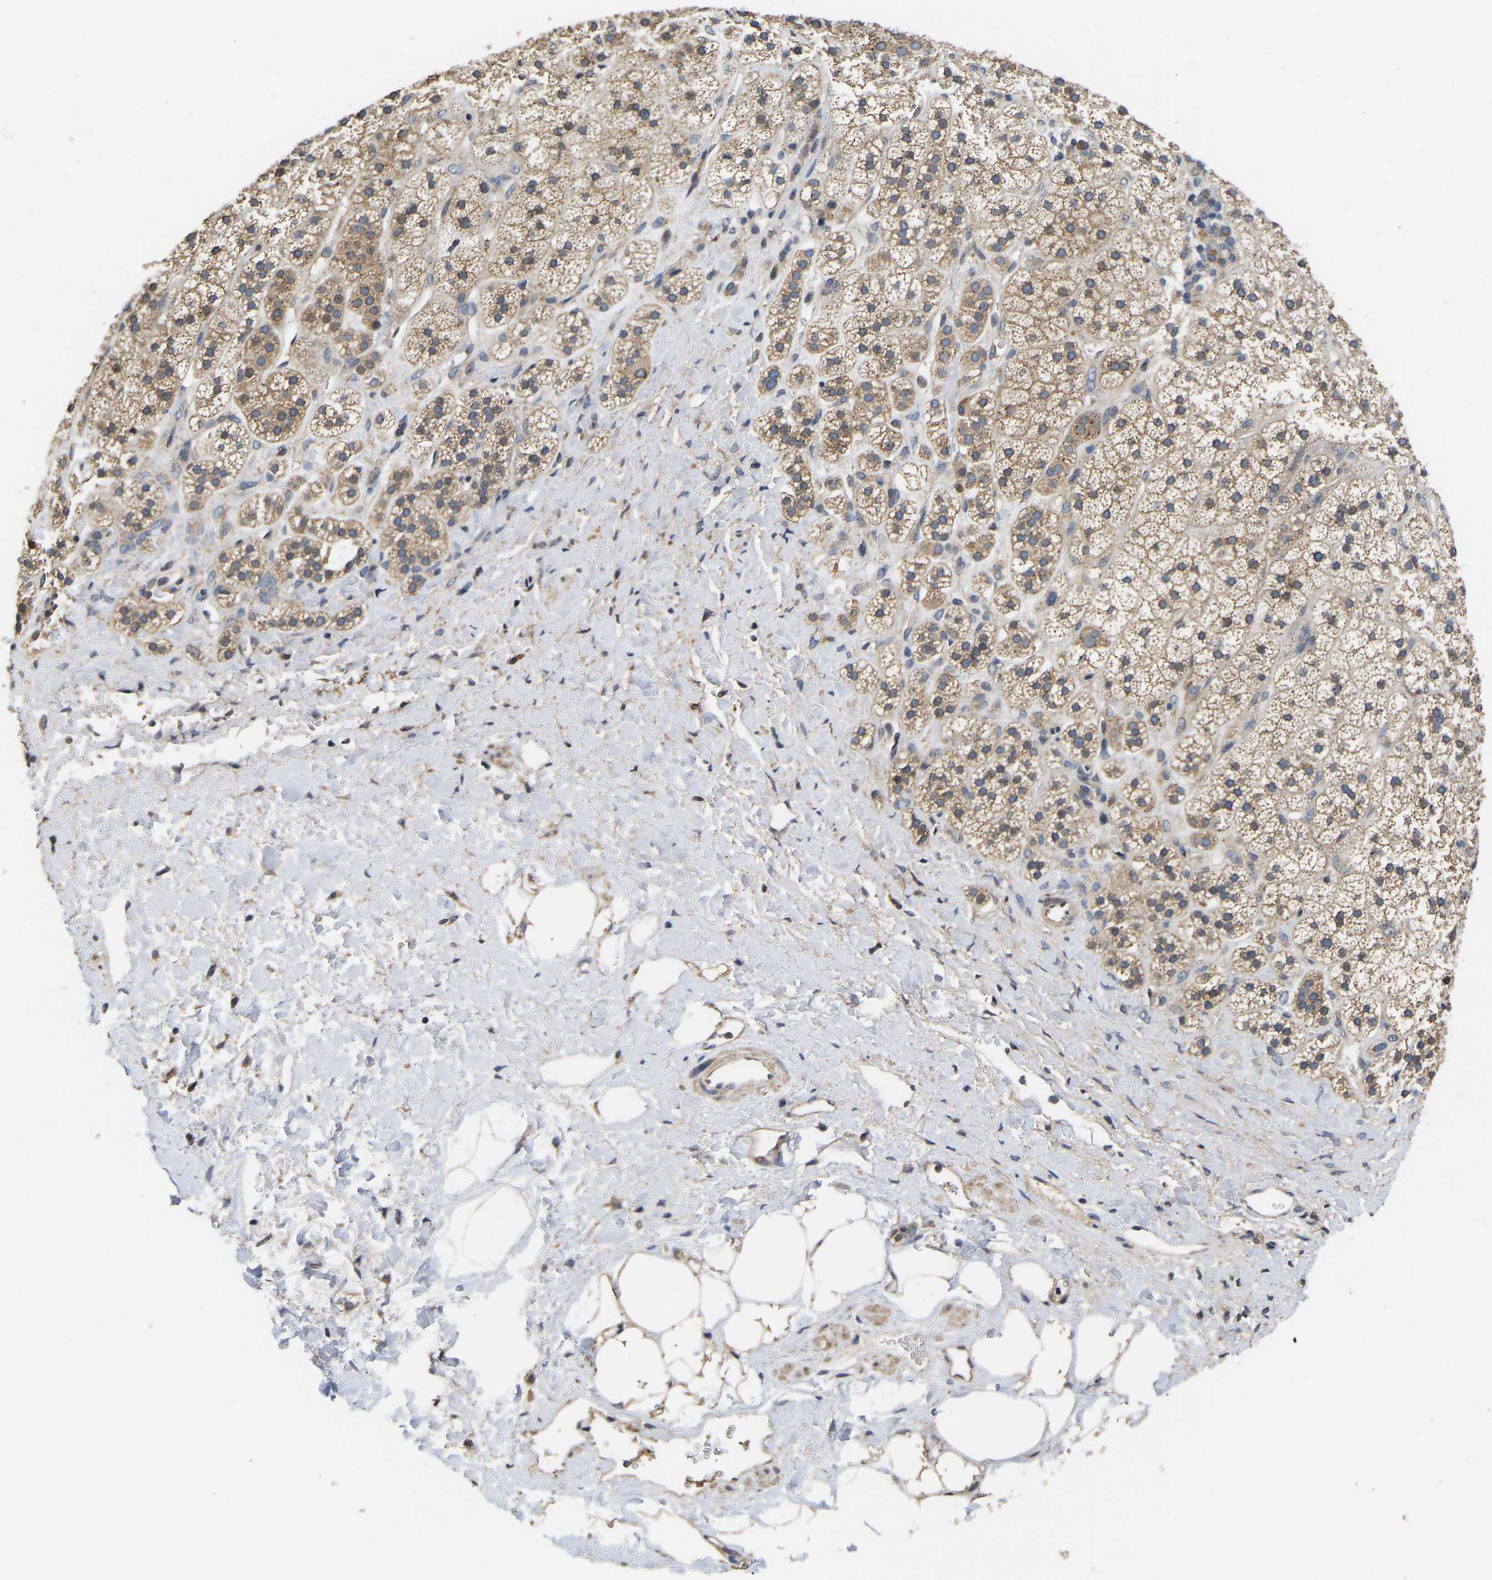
{"staining": {"intensity": "weak", "quantity": ">75%", "location": "cytoplasmic/membranous"}, "tissue": "adrenal gland", "cell_type": "Glandular cells", "image_type": "normal", "snomed": [{"axis": "morphology", "description": "Normal tissue, NOS"}, {"axis": "topography", "description": "Adrenal gland"}], "caption": "High-magnification brightfield microscopy of normal adrenal gland stained with DAB (3,3'-diaminobenzidine) (brown) and counterstained with hematoxylin (blue). glandular cells exhibit weak cytoplasmic/membranous staining is seen in approximately>75% of cells.", "gene": "AIMP2", "patient": {"sex": "male", "age": 56}}